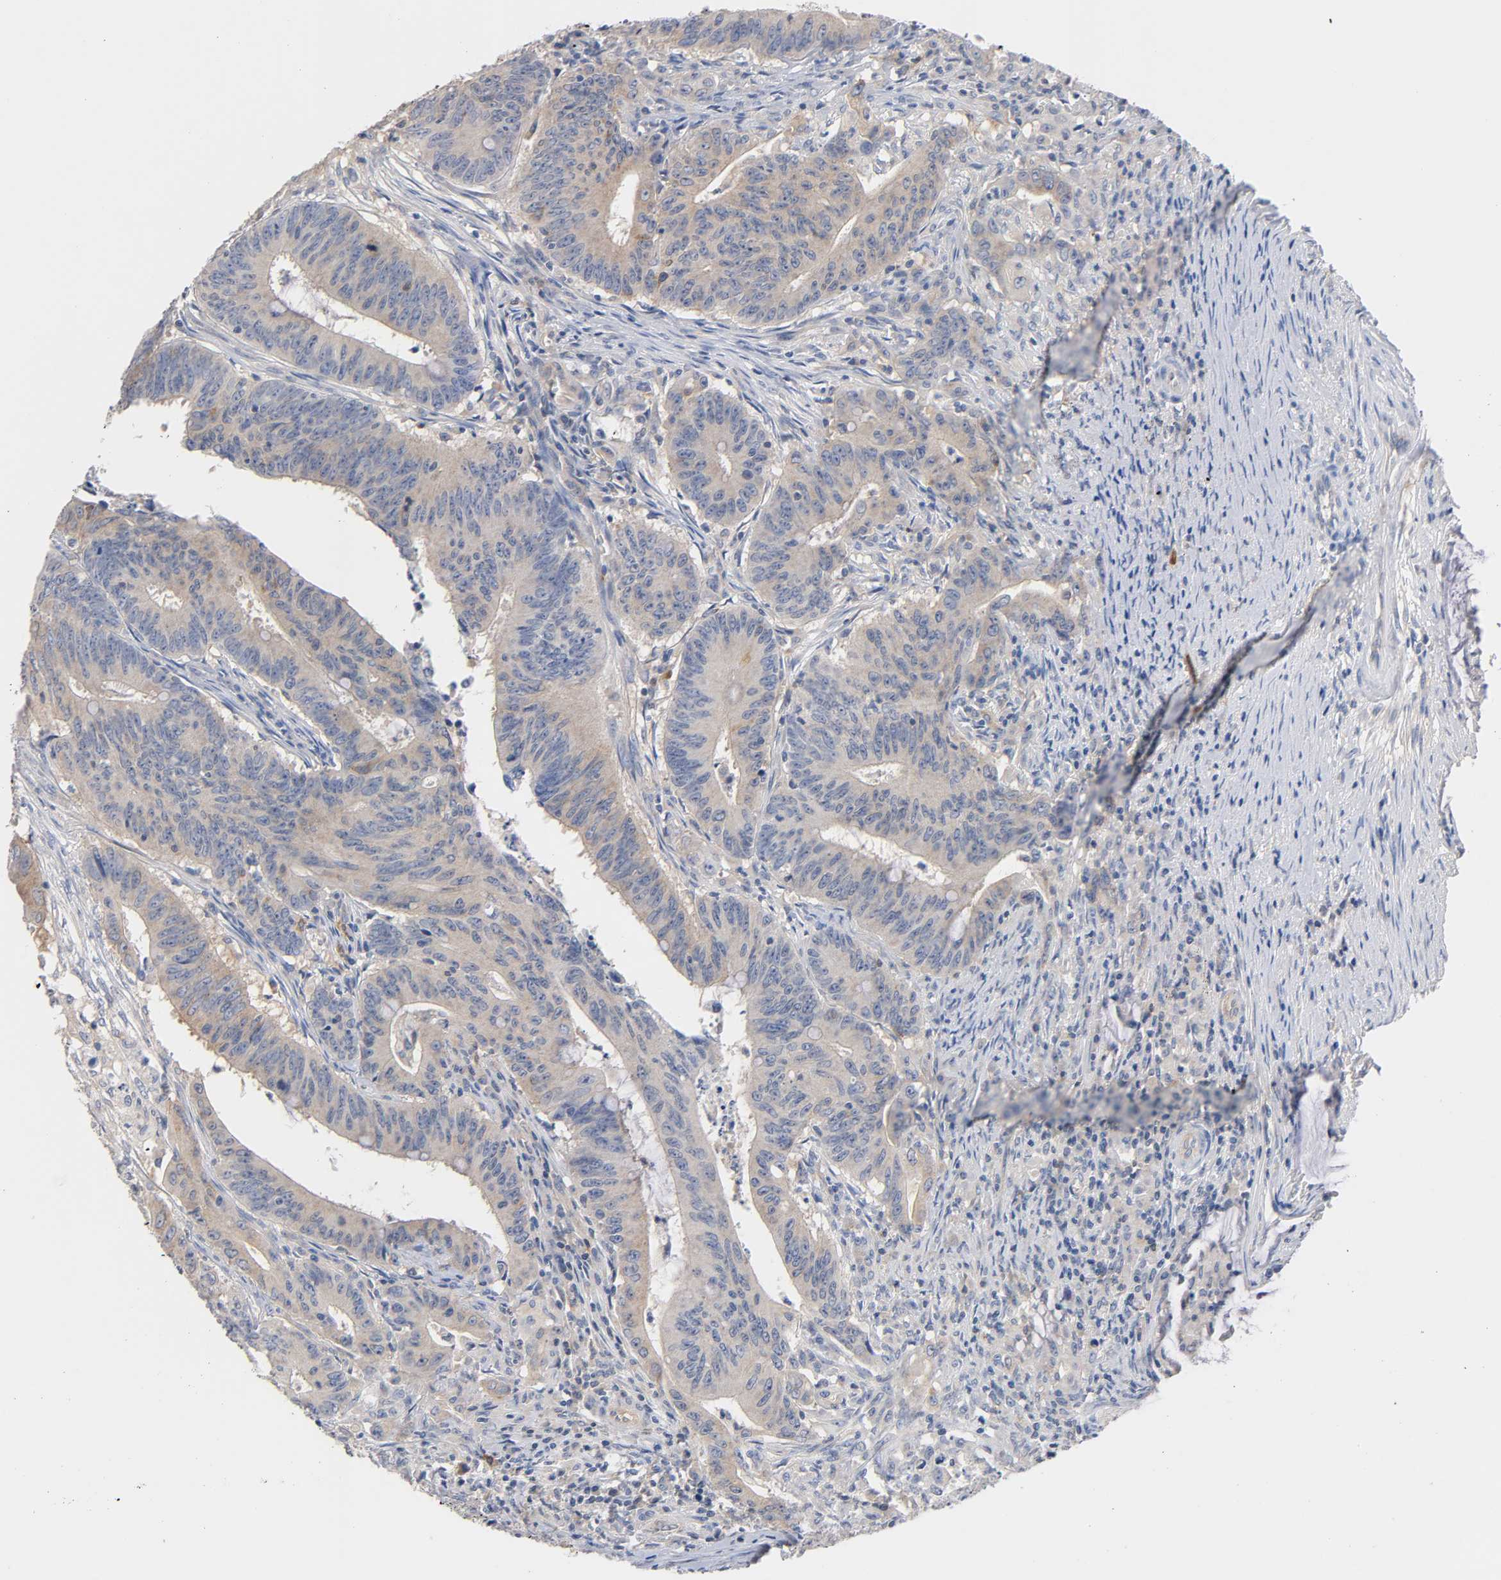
{"staining": {"intensity": "weak", "quantity": ">75%", "location": "cytoplasmic/membranous"}, "tissue": "colorectal cancer", "cell_type": "Tumor cells", "image_type": "cancer", "snomed": [{"axis": "morphology", "description": "Adenocarcinoma, NOS"}, {"axis": "topography", "description": "Colon"}], "caption": "There is low levels of weak cytoplasmic/membranous expression in tumor cells of colorectal adenocarcinoma, as demonstrated by immunohistochemical staining (brown color).", "gene": "MALT1", "patient": {"sex": "male", "age": 45}}